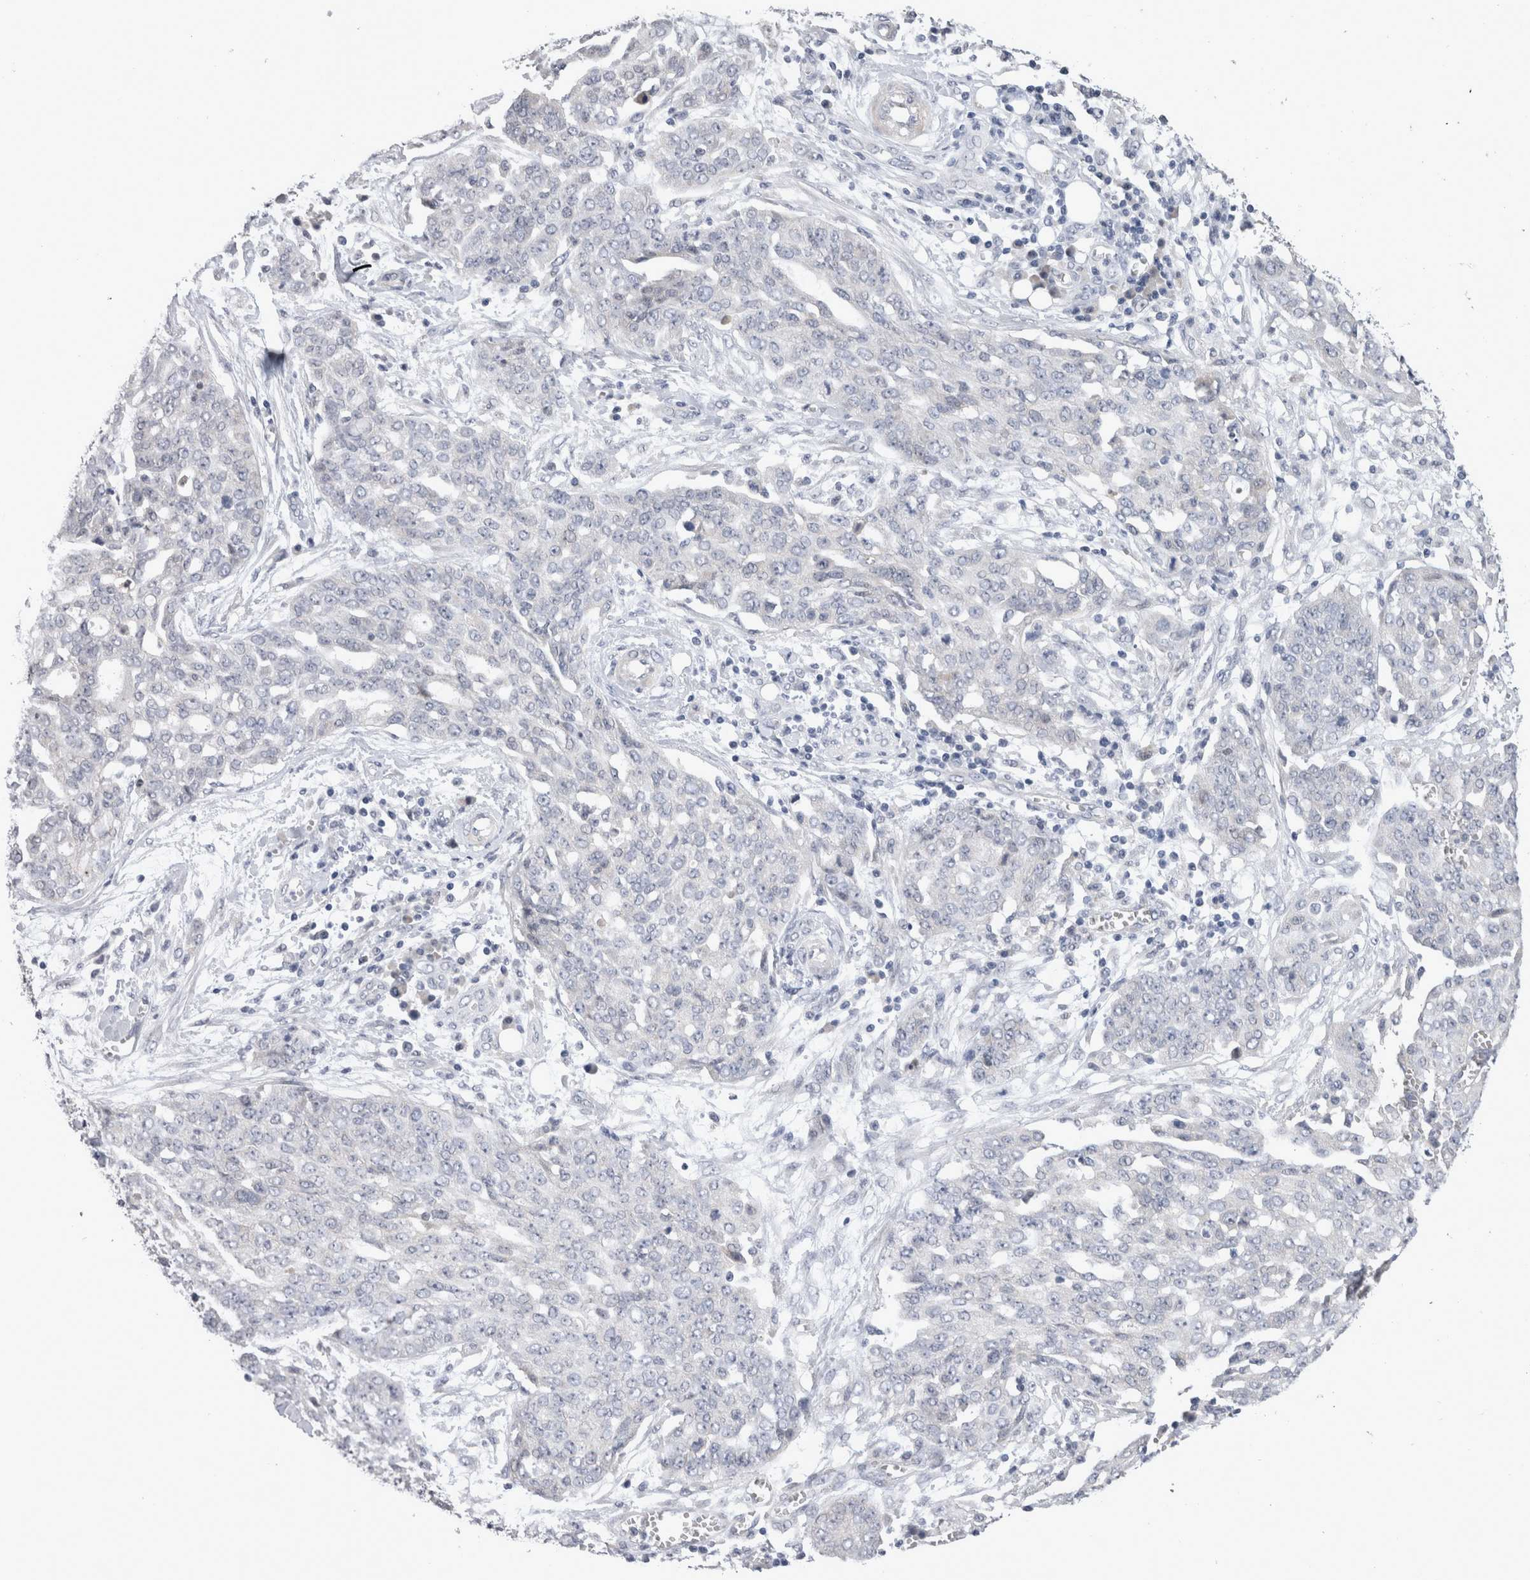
{"staining": {"intensity": "negative", "quantity": "none", "location": "none"}, "tissue": "ovarian cancer", "cell_type": "Tumor cells", "image_type": "cancer", "snomed": [{"axis": "morphology", "description": "Cystadenocarcinoma, serous, NOS"}, {"axis": "topography", "description": "Soft tissue"}, {"axis": "topography", "description": "Ovary"}], "caption": "A high-resolution histopathology image shows IHC staining of ovarian cancer, which reveals no significant staining in tumor cells.", "gene": "CRYBG1", "patient": {"sex": "female", "age": 57}}